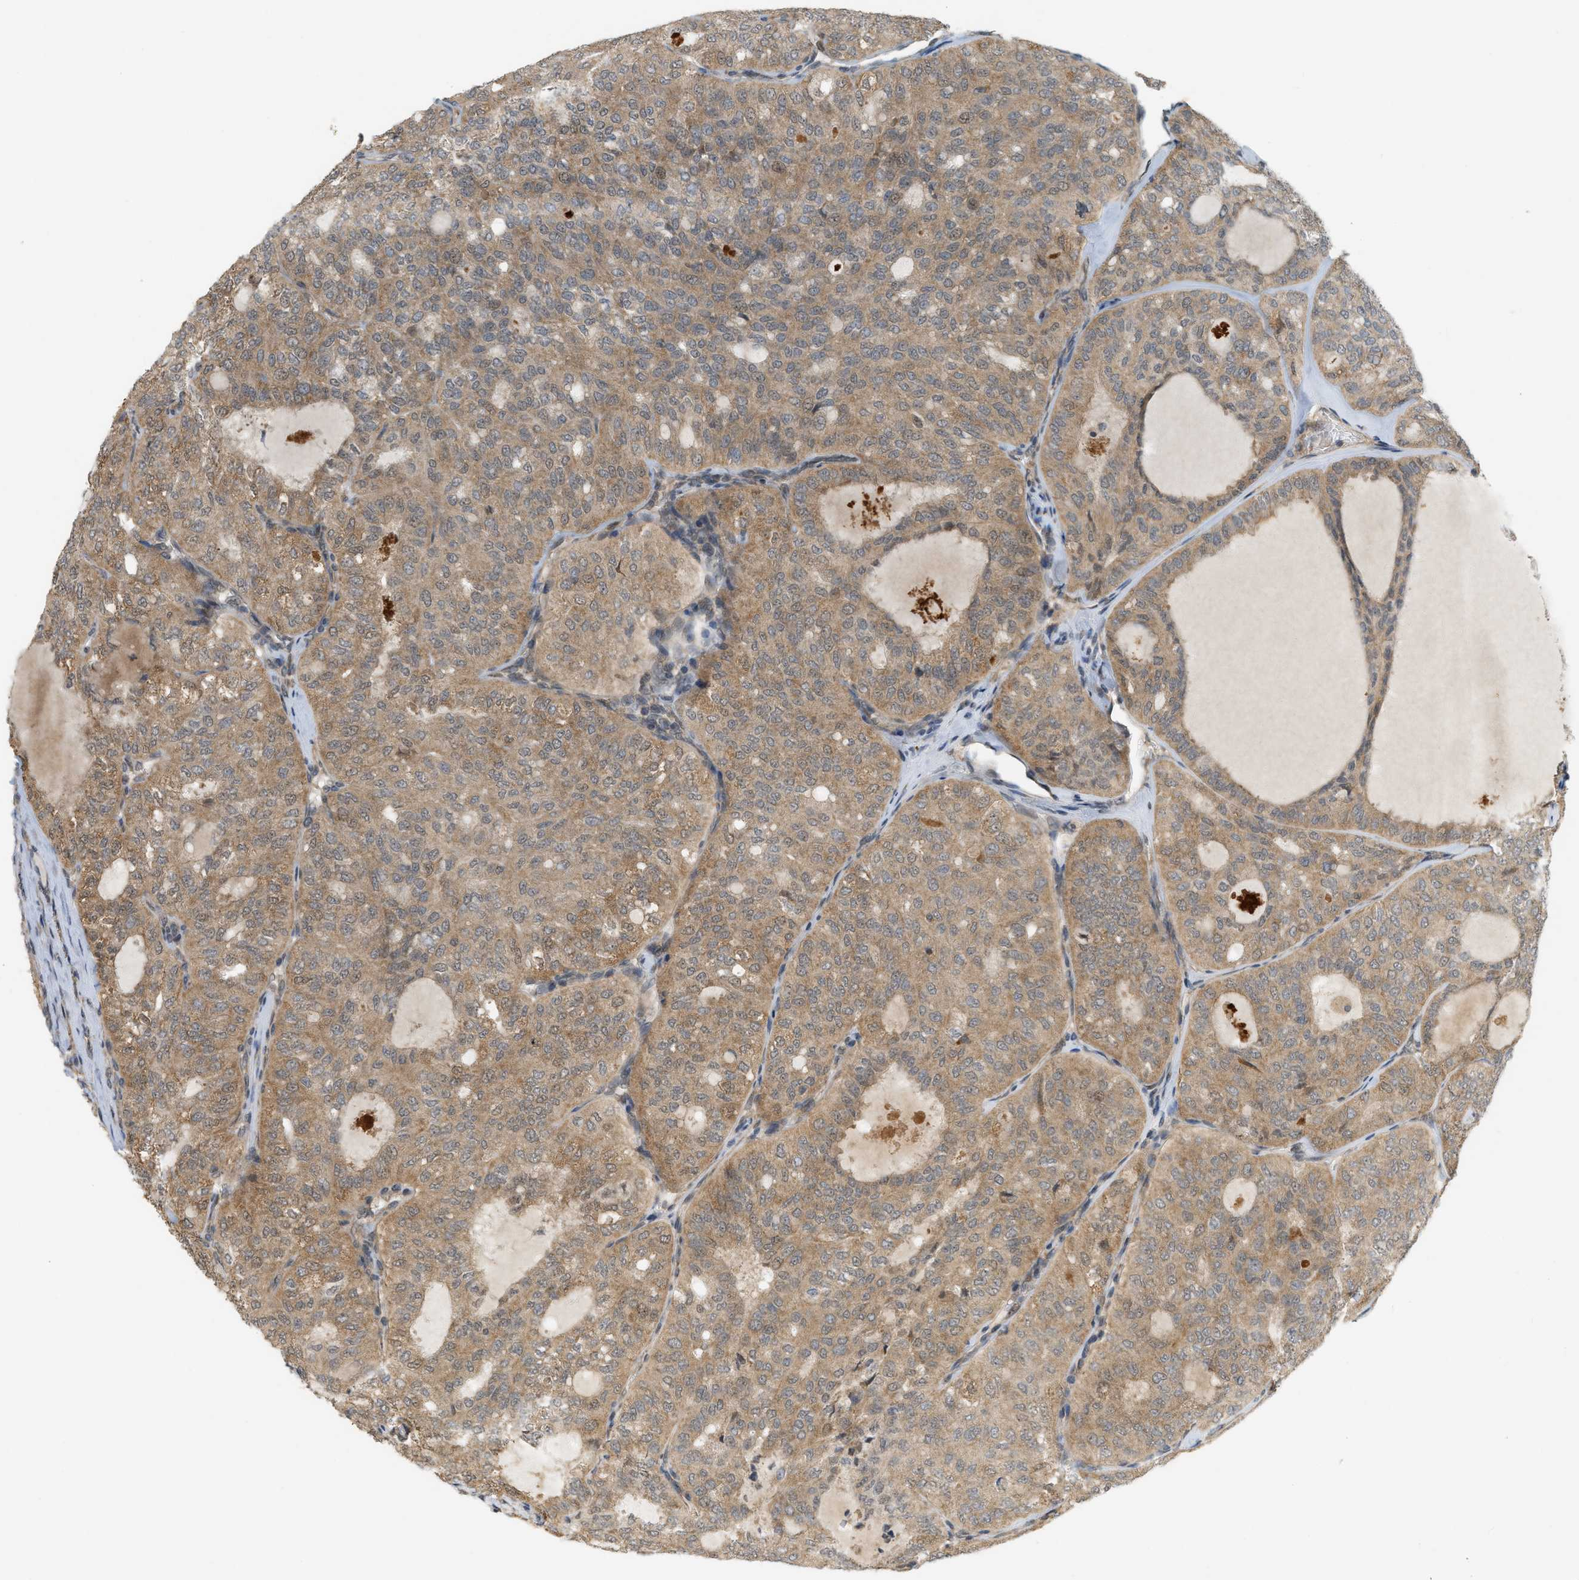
{"staining": {"intensity": "moderate", "quantity": ">75%", "location": "cytoplasmic/membranous"}, "tissue": "thyroid cancer", "cell_type": "Tumor cells", "image_type": "cancer", "snomed": [{"axis": "morphology", "description": "Follicular adenoma carcinoma, NOS"}, {"axis": "topography", "description": "Thyroid gland"}], "caption": "Protein expression analysis of thyroid cancer demonstrates moderate cytoplasmic/membranous positivity in about >75% of tumor cells.", "gene": "PRKD1", "patient": {"sex": "male", "age": 75}}